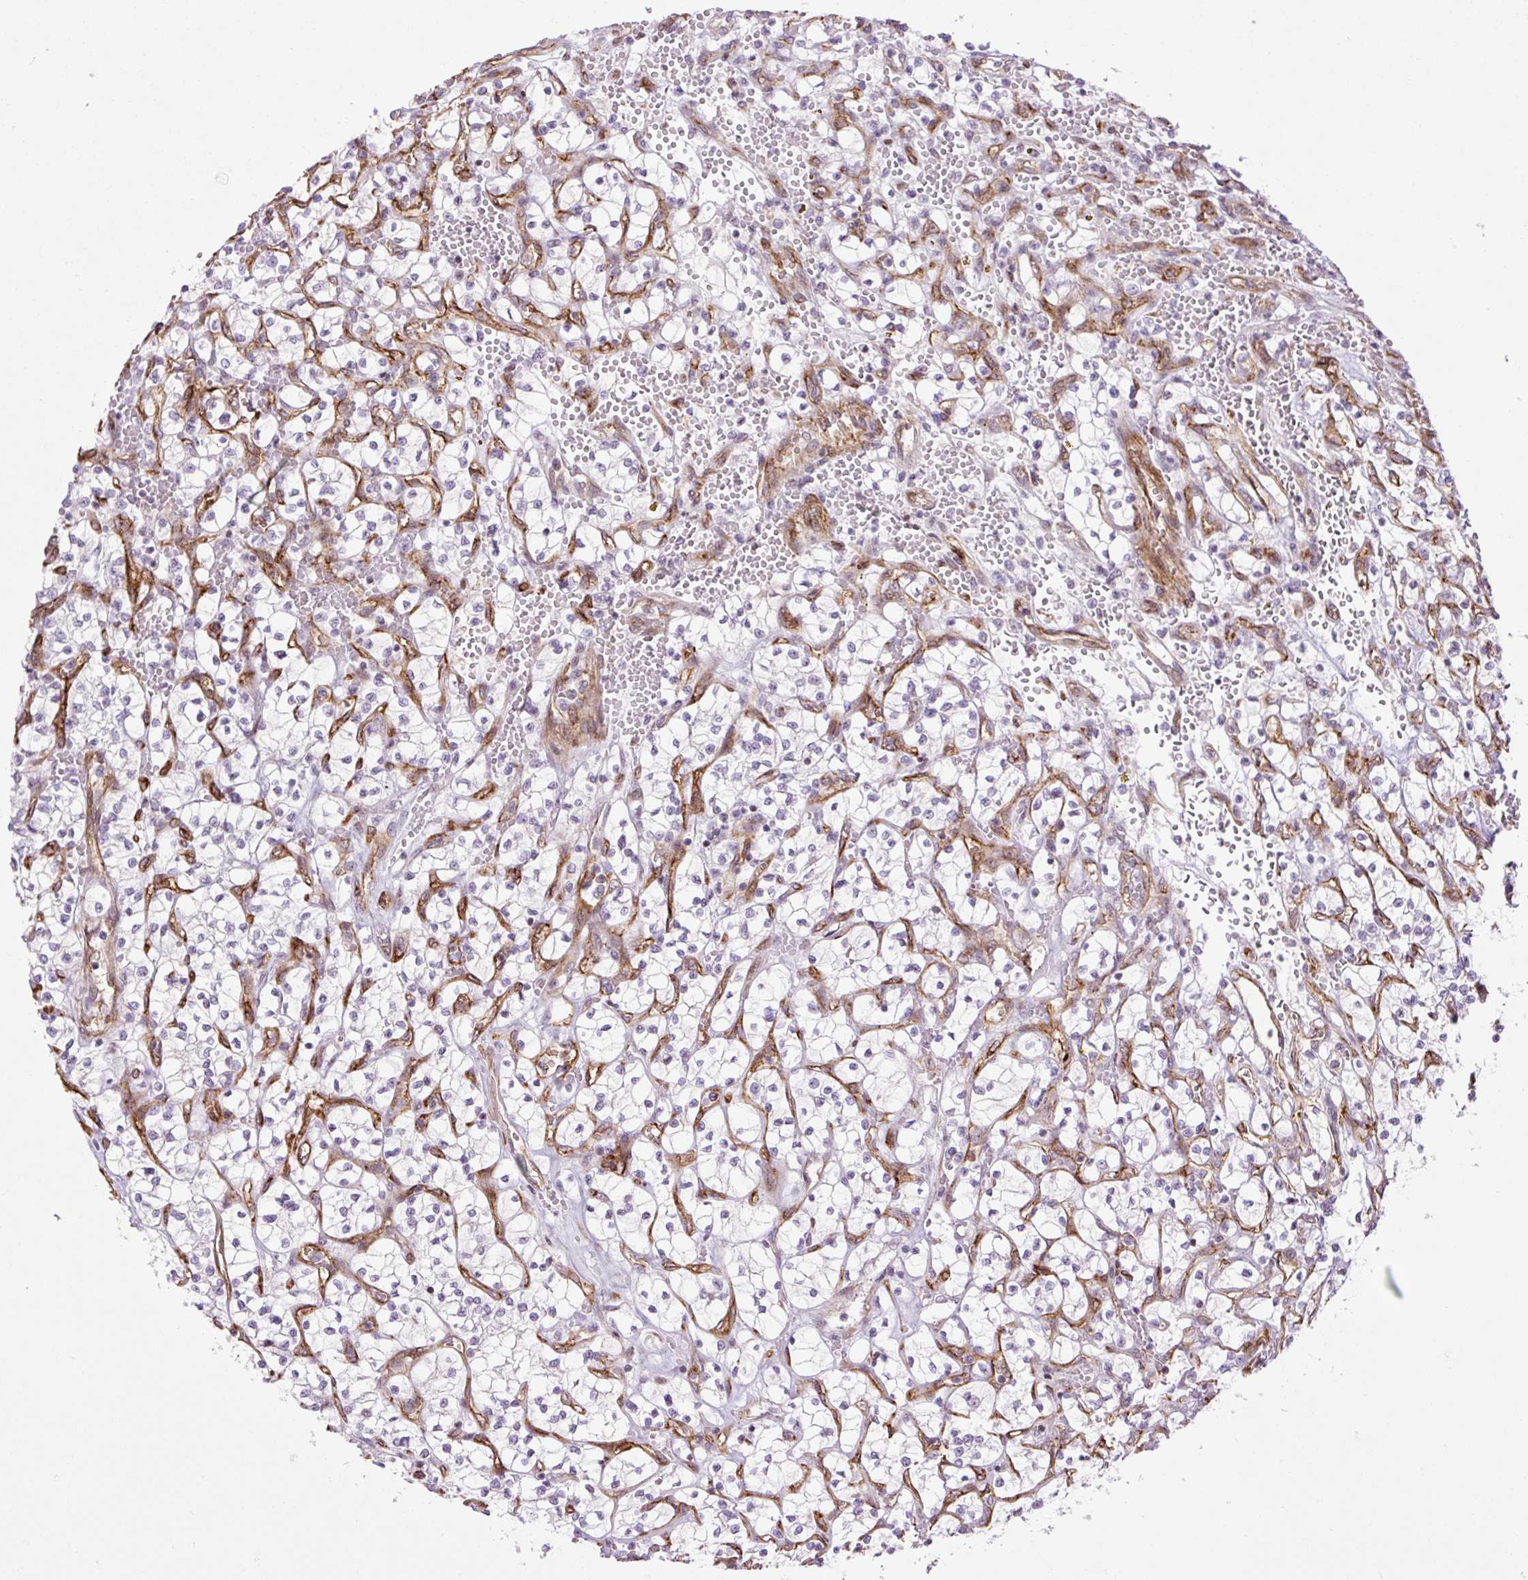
{"staining": {"intensity": "negative", "quantity": "none", "location": "none"}, "tissue": "renal cancer", "cell_type": "Tumor cells", "image_type": "cancer", "snomed": [{"axis": "morphology", "description": "Adenocarcinoma, NOS"}, {"axis": "topography", "description": "Kidney"}], "caption": "Adenocarcinoma (renal) was stained to show a protein in brown. There is no significant staining in tumor cells.", "gene": "ZNF417", "patient": {"sex": "female", "age": 64}}